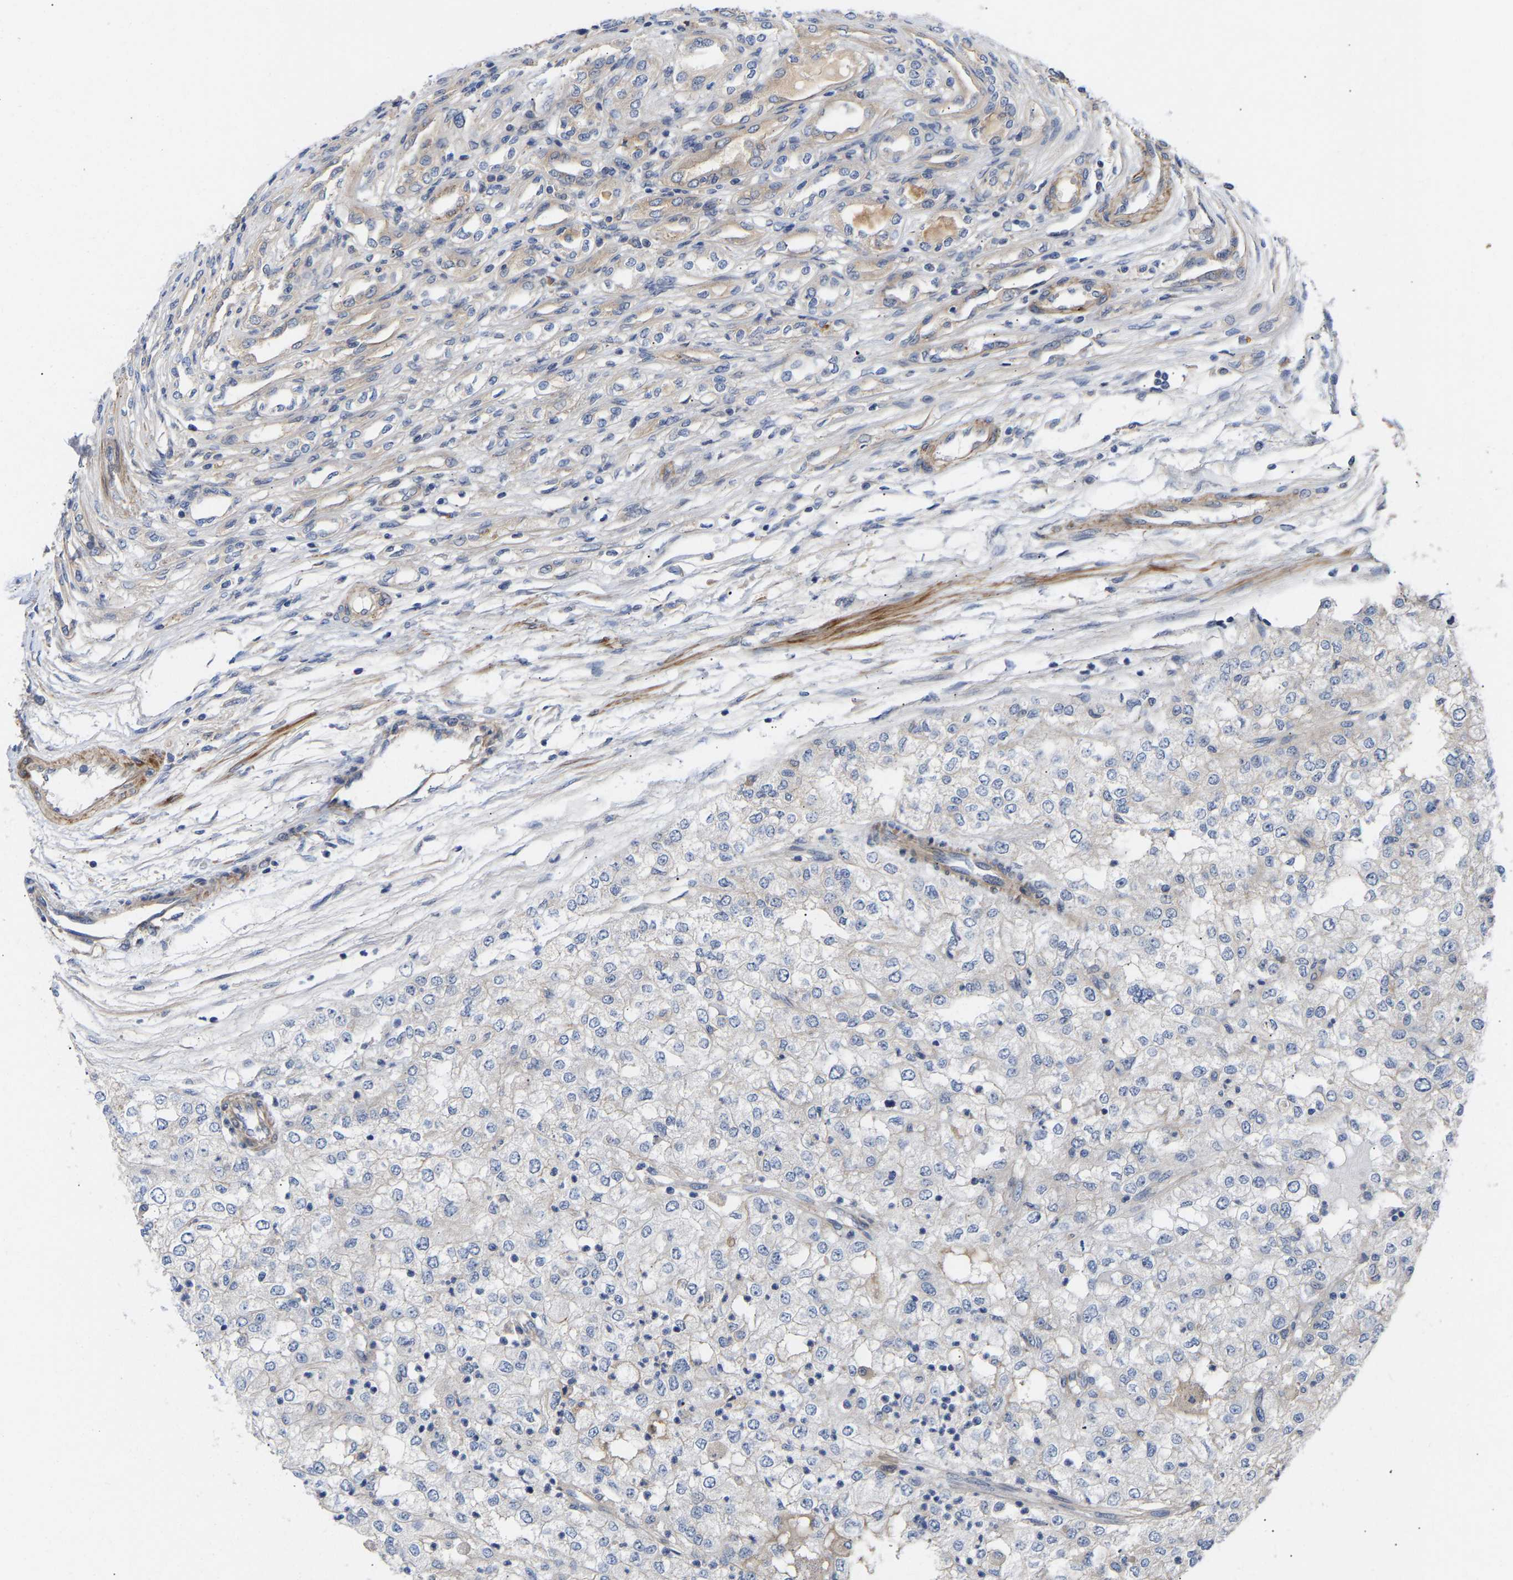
{"staining": {"intensity": "negative", "quantity": "none", "location": "none"}, "tissue": "renal cancer", "cell_type": "Tumor cells", "image_type": "cancer", "snomed": [{"axis": "morphology", "description": "Adenocarcinoma, NOS"}, {"axis": "topography", "description": "Kidney"}], "caption": "Immunohistochemical staining of human renal adenocarcinoma demonstrates no significant staining in tumor cells.", "gene": "KASH5", "patient": {"sex": "female", "age": 54}}